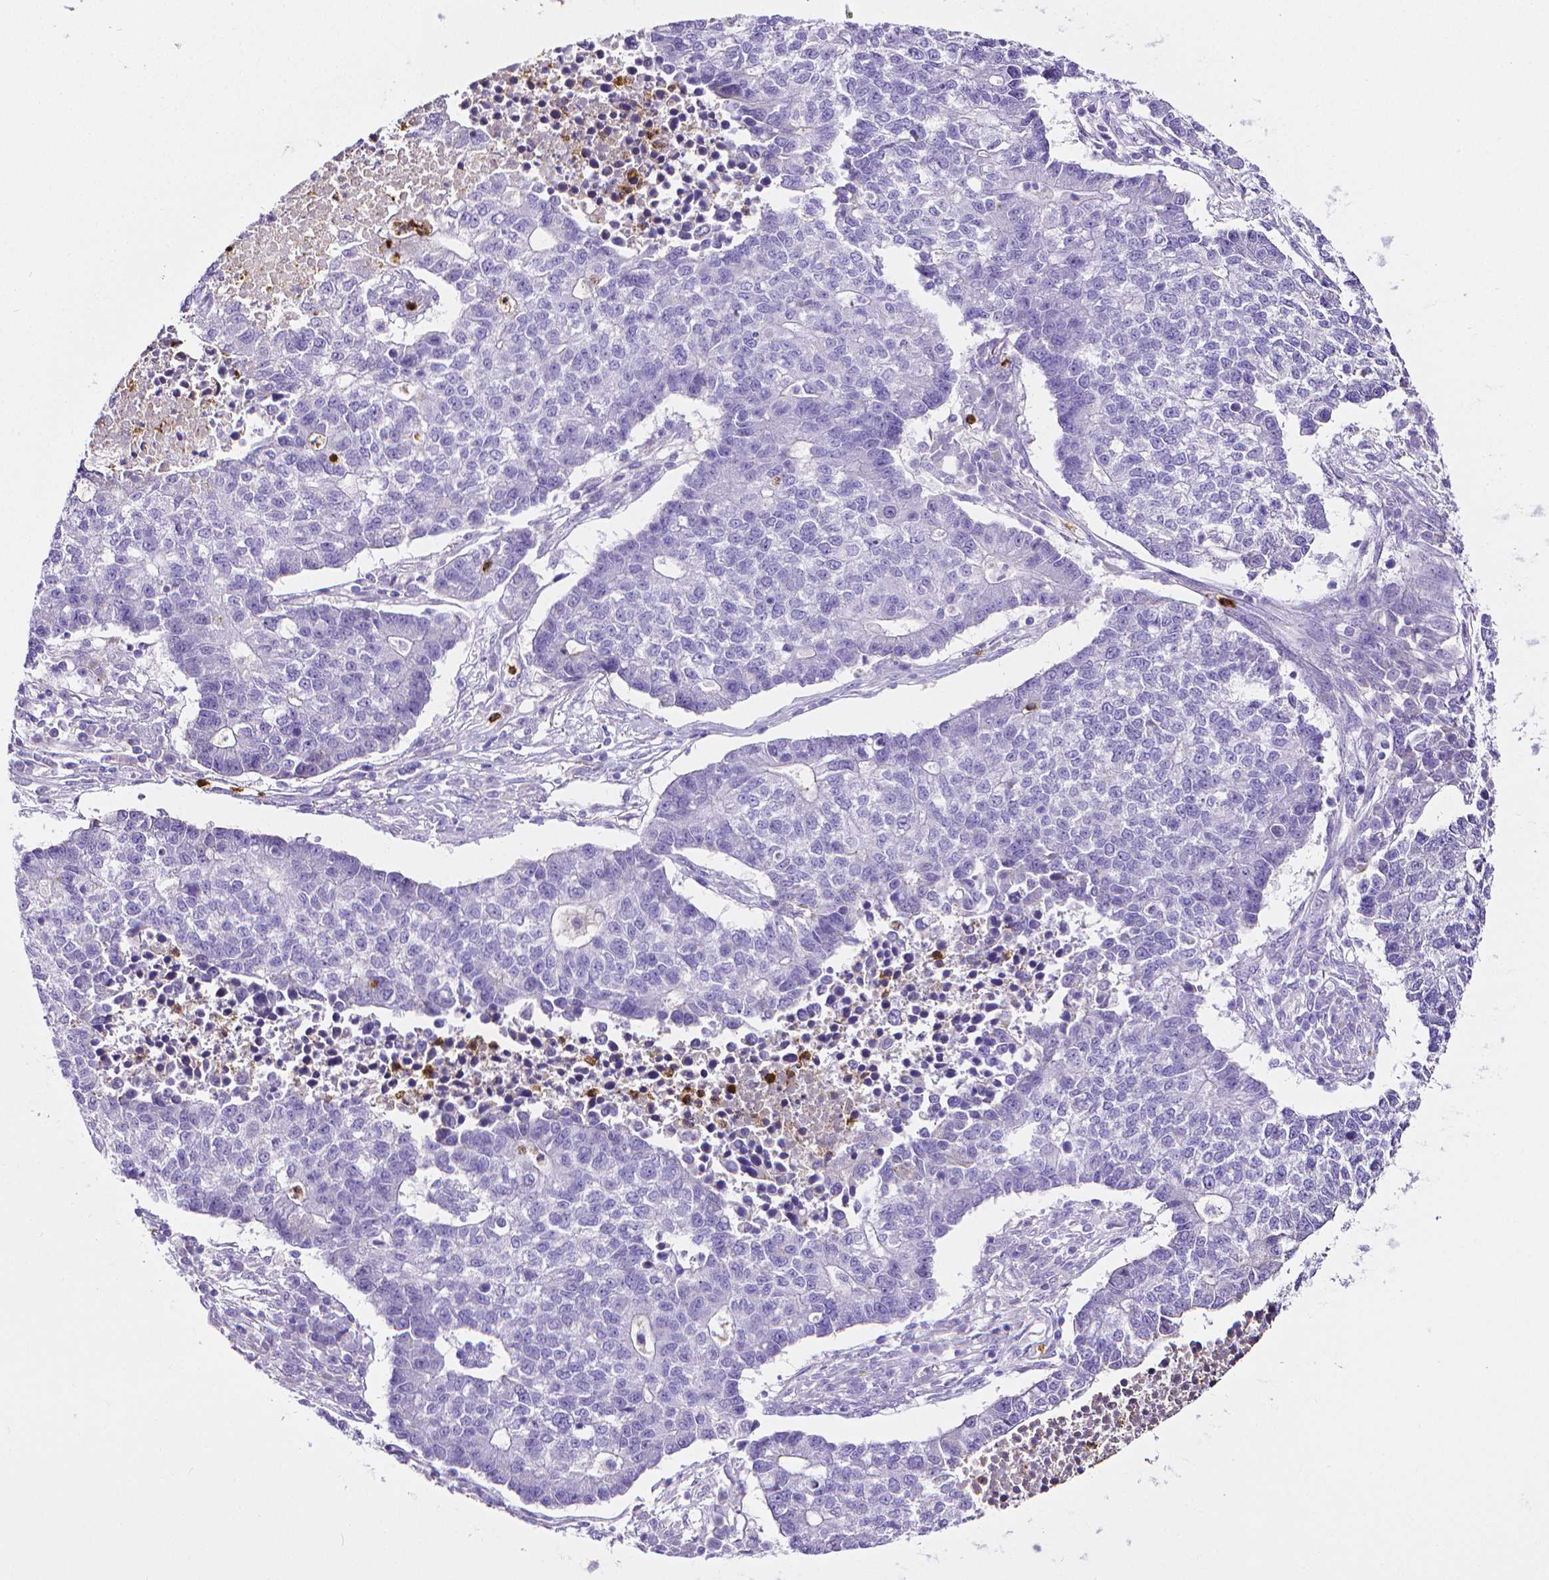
{"staining": {"intensity": "negative", "quantity": "none", "location": "none"}, "tissue": "lung cancer", "cell_type": "Tumor cells", "image_type": "cancer", "snomed": [{"axis": "morphology", "description": "Adenocarcinoma, NOS"}, {"axis": "topography", "description": "Lung"}], "caption": "This histopathology image is of lung cancer (adenocarcinoma) stained with IHC to label a protein in brown with the nuclei are counter-stained blue. There is no positivity in tumor cells.", "gene": "MMP9", "patient": {"sex": "male", "age": 57}}